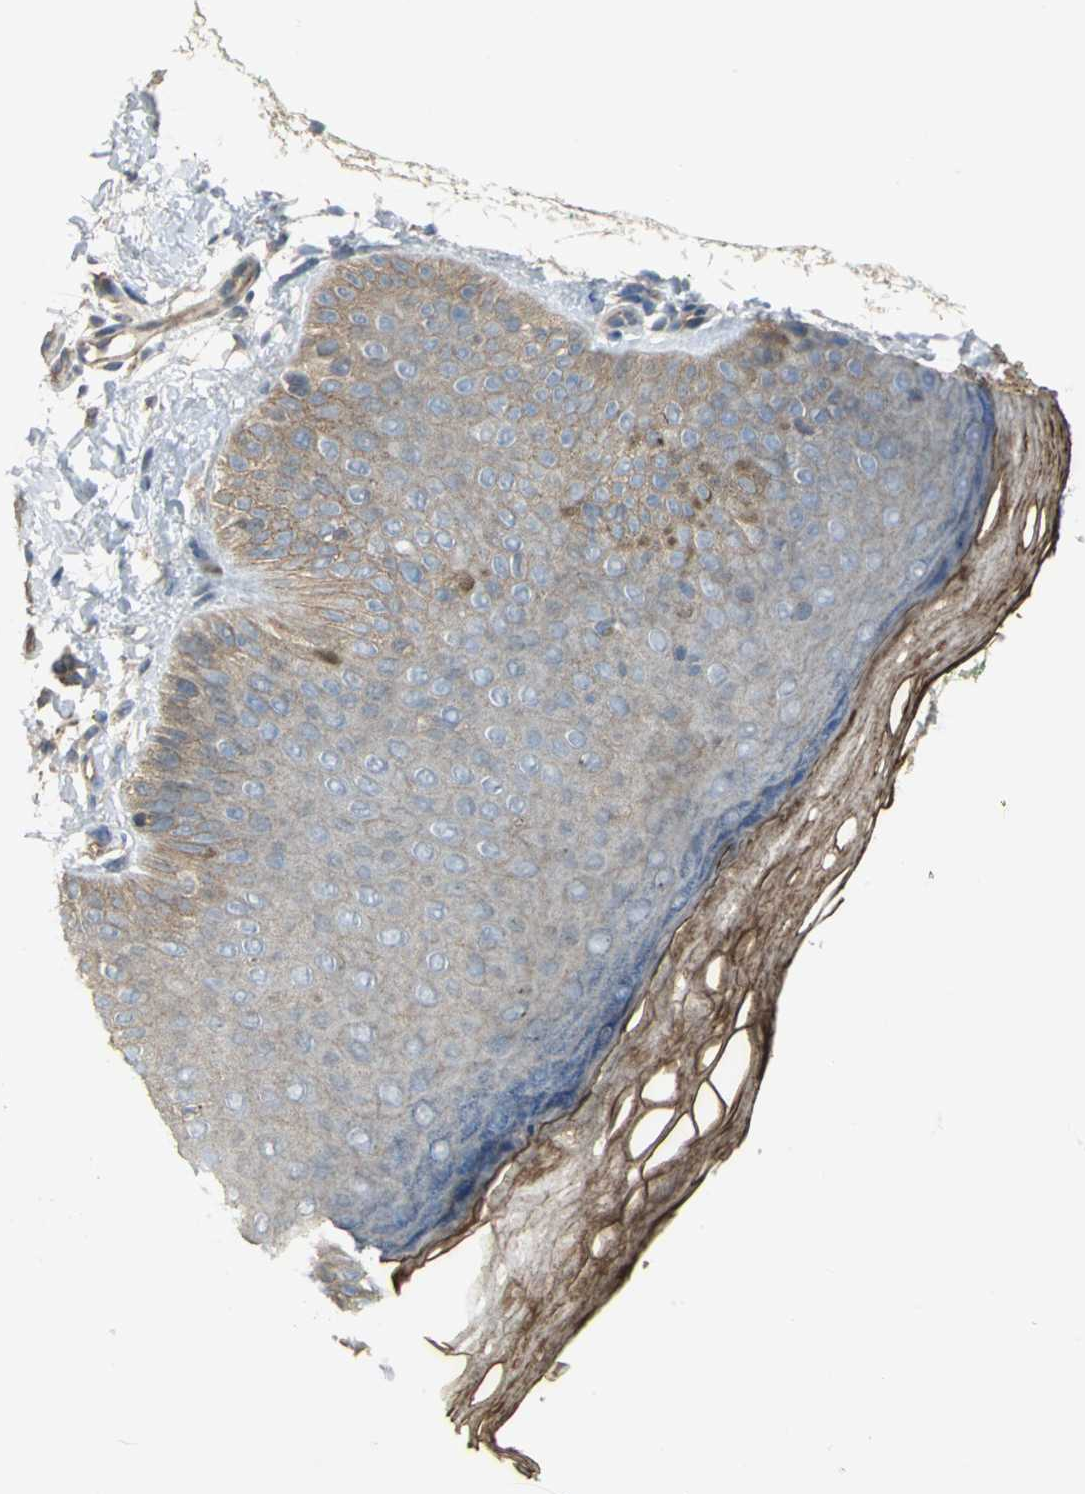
{"staining": {"intensity": "weak", "quantity": ">75%", "location": "cytoplasmic/membranous"}, "tissue": "skin", "cell_type": "Fibroblasts", "image_type": "normal", "snomed": [{"axis": "morphology", "description": "Normal tissue, NOS"}, {"axis": "topography", "description": "Skin"}], "caption": "High-power microscopy captured an immunohistochemistry image of unremarkable skin, revealing weak cytoplasmic/membranous positivity in about >75% of fibroblasts. The staining was performed using DAB, with brown indicating positive protein expression. Nuclei are stained blue with hematoxylin.", "gene": "MET", "patient": {"sex": "male", "age": 26}}